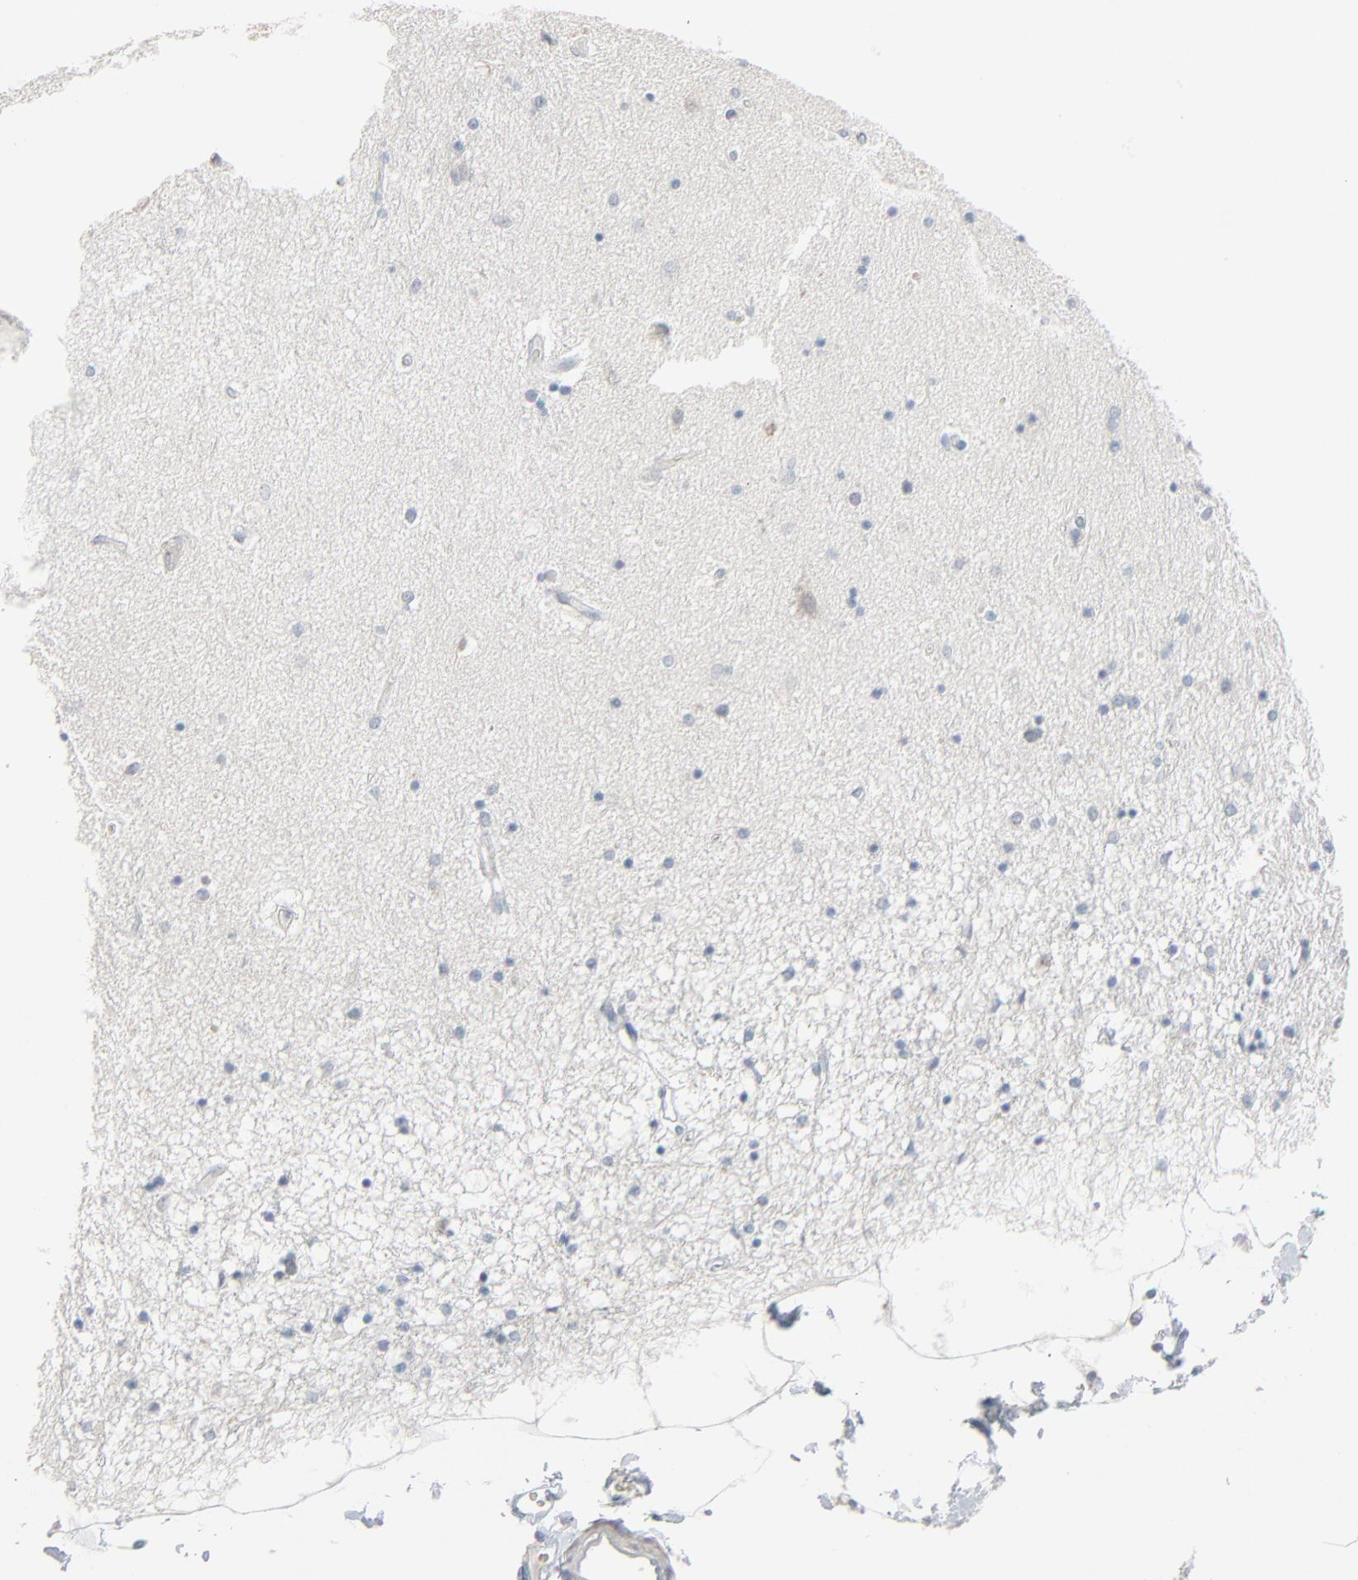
{"staining": {"intensity": "negative", "quantity": "none", "location": "none"}, "tissue": "hippocampus", "cell_type": "Glial cells", "image_type": "normal", "snomed": [{"axis": "morphology", "description": "Normal tissue, NOS"}, {"axis": "topography", "description": "Hippocampus"}], "caption": "The IHC histopathology image has no significant positivity in glial cells of hippocampus.", "gene": "SAGE1", "patient": {"sex": "female", "age": 54}}